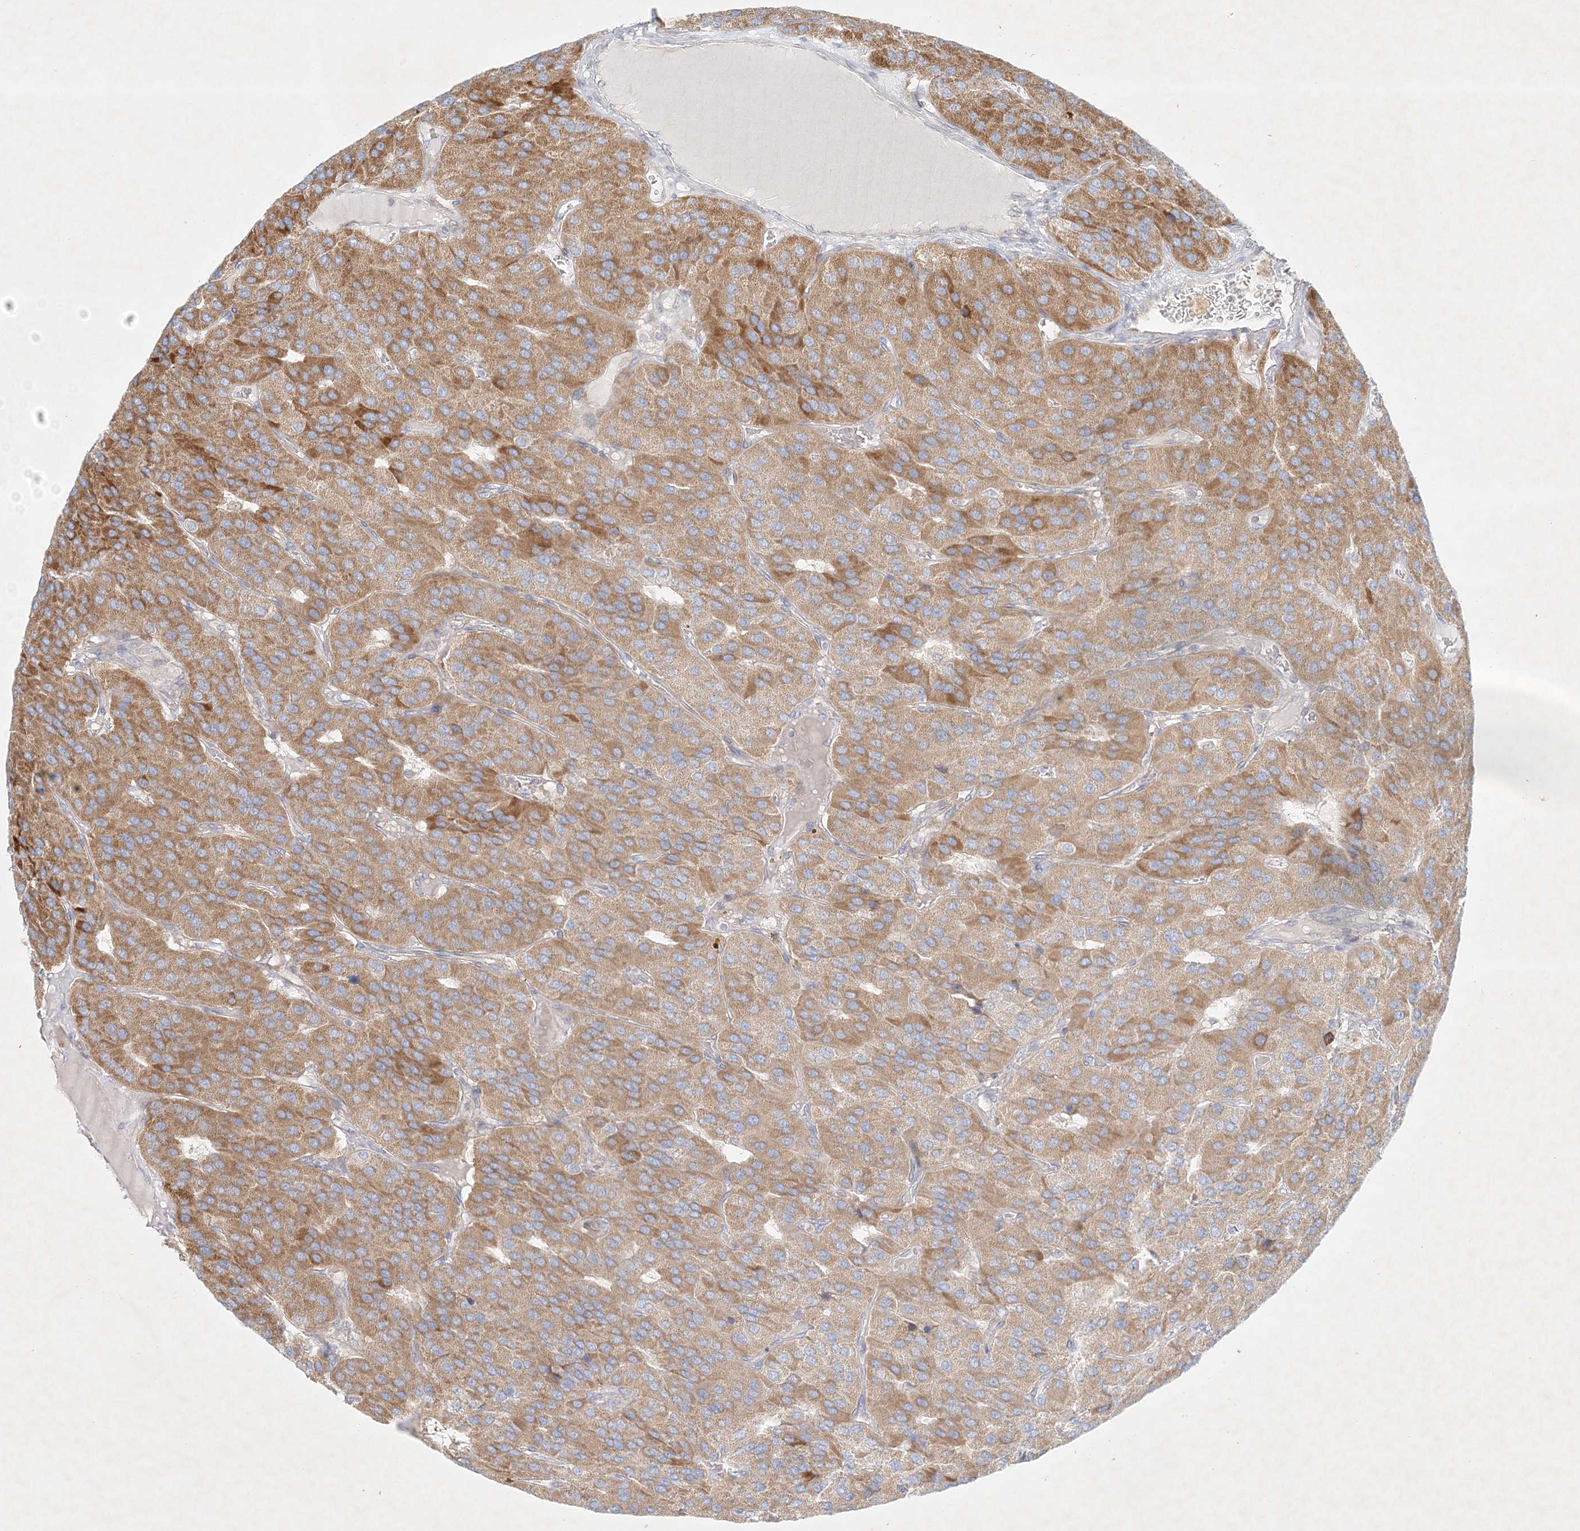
{"staining": {"intensity": "moderate", "quantity": ">75%", "location": "cytoplasmic/membranous"}, "tissue": "parathyroid gland", "cell_type": "Glandular cells", "image_type": "normal", "snomed": [{"axis": "morphology", "description": "Normal tissue, NOS"}, {"axis": "morphology", "description": "Adenoma, NOS"}, {"axis": "topography", "description": "Parathyroid gland"}], "caption": "The histopathology image demonstrates staining of benign parathyroid gland, revealing moderate cytoplasmic/membranous protein expression (brown color) within glandular cells. The protein of interest is shown in brown color, while the nuclei are stained blue.", "gene": "STK11IP", "patient": {"sex": "female", "age": 86}}